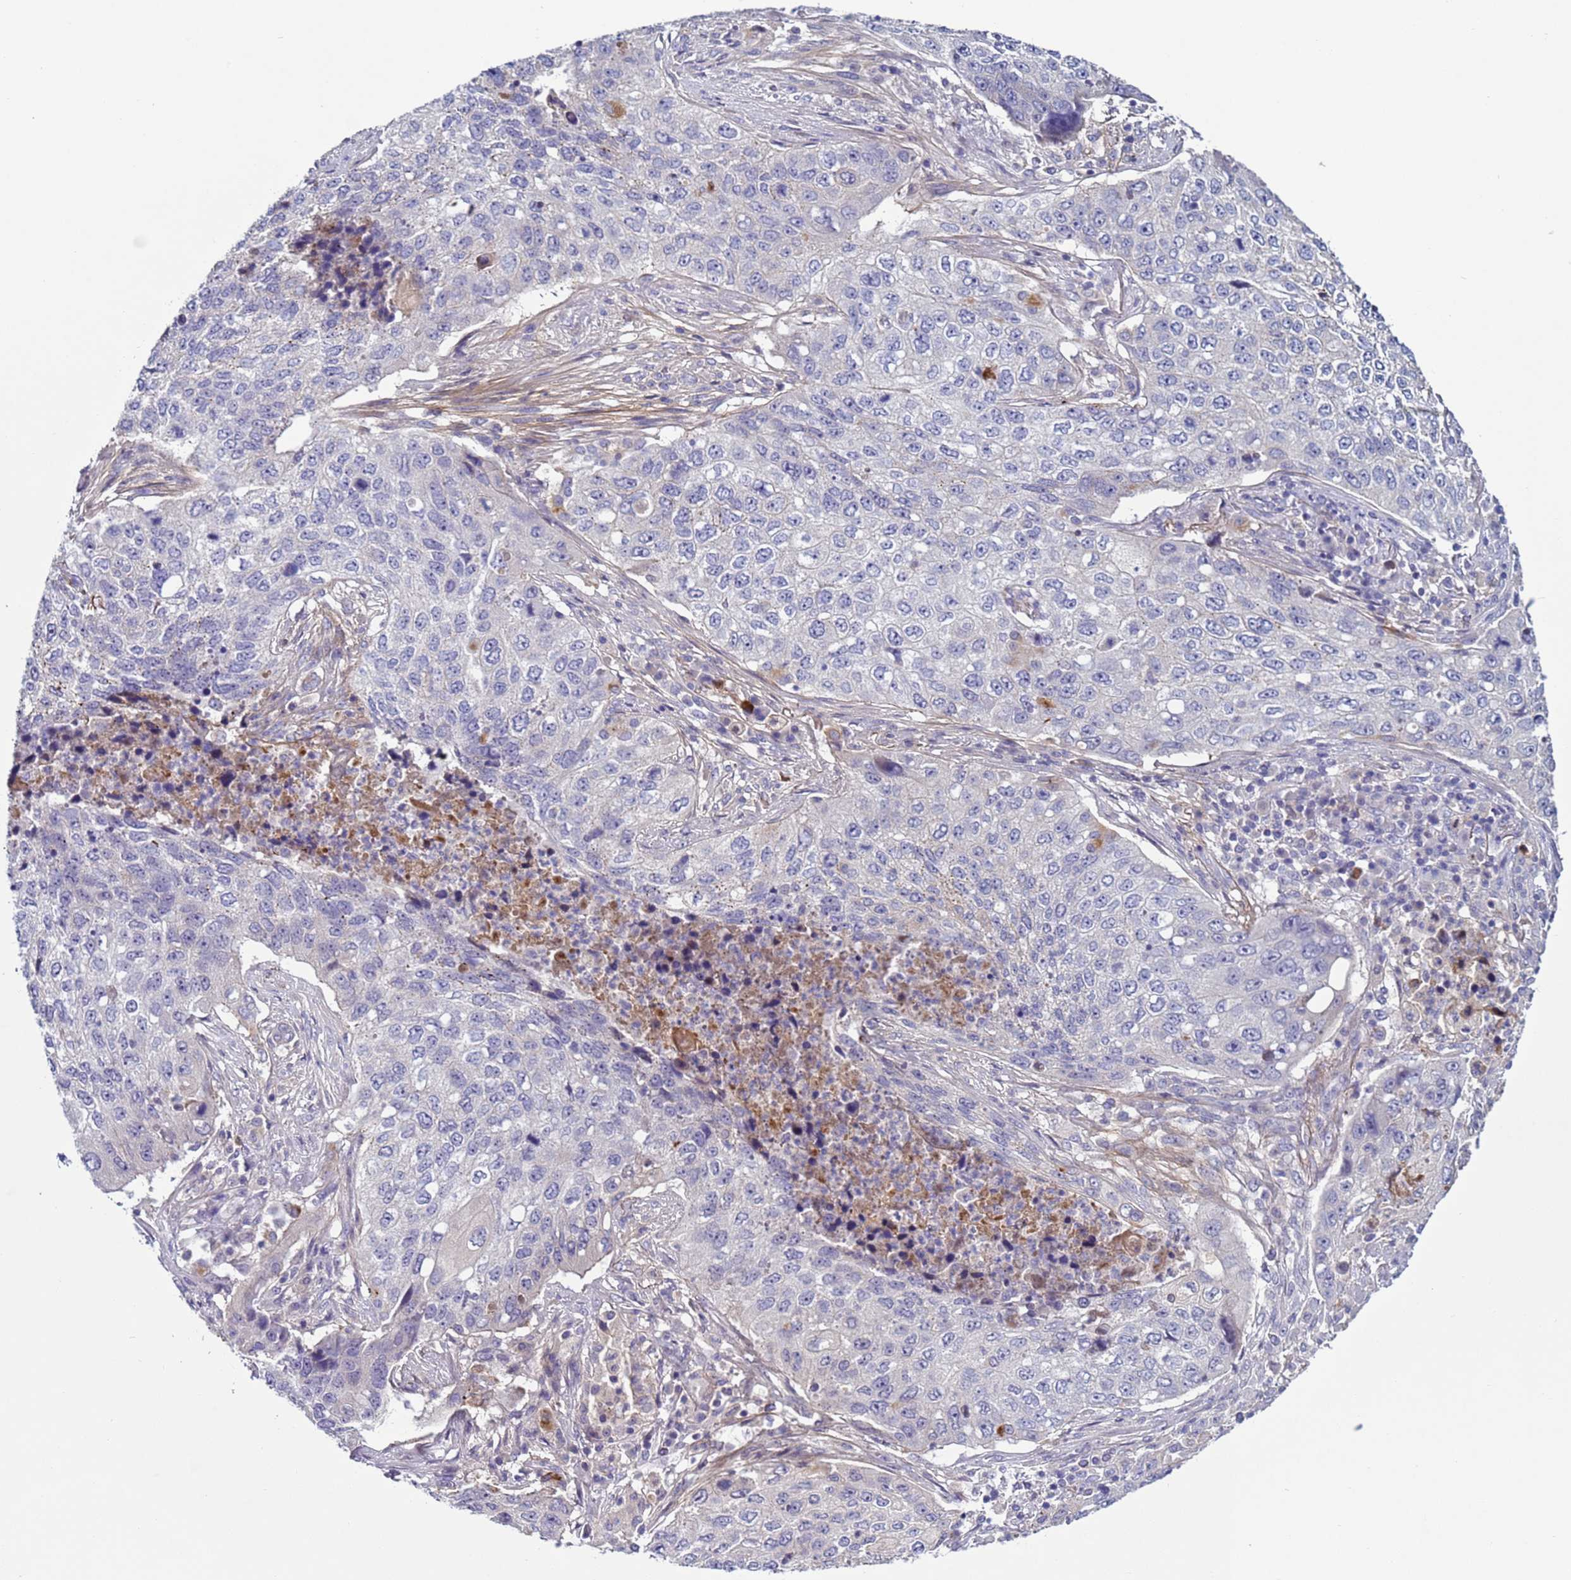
{"staining": {"intensity": "negative", "quantity": "none", "location": "none"}, "tissue": "lung cancer", "cell_type": "Tumor cells", "image_type": "cancer", "snomed": [{"axis": "morphology", "description": "Squamous cell carcinoma, NOS"}, {"axis": "topography", "description": "Lung"}], "caption": "Photomicrograph shows no protein staining in tumor cells of lung cancer (squamous cell carcinoma) tissue. (DAB immunohistochemistry (IHC) with hematoxylin counter stain).", "gene": "TRIM51", "patient": {"sex": "female", "age": 63}}